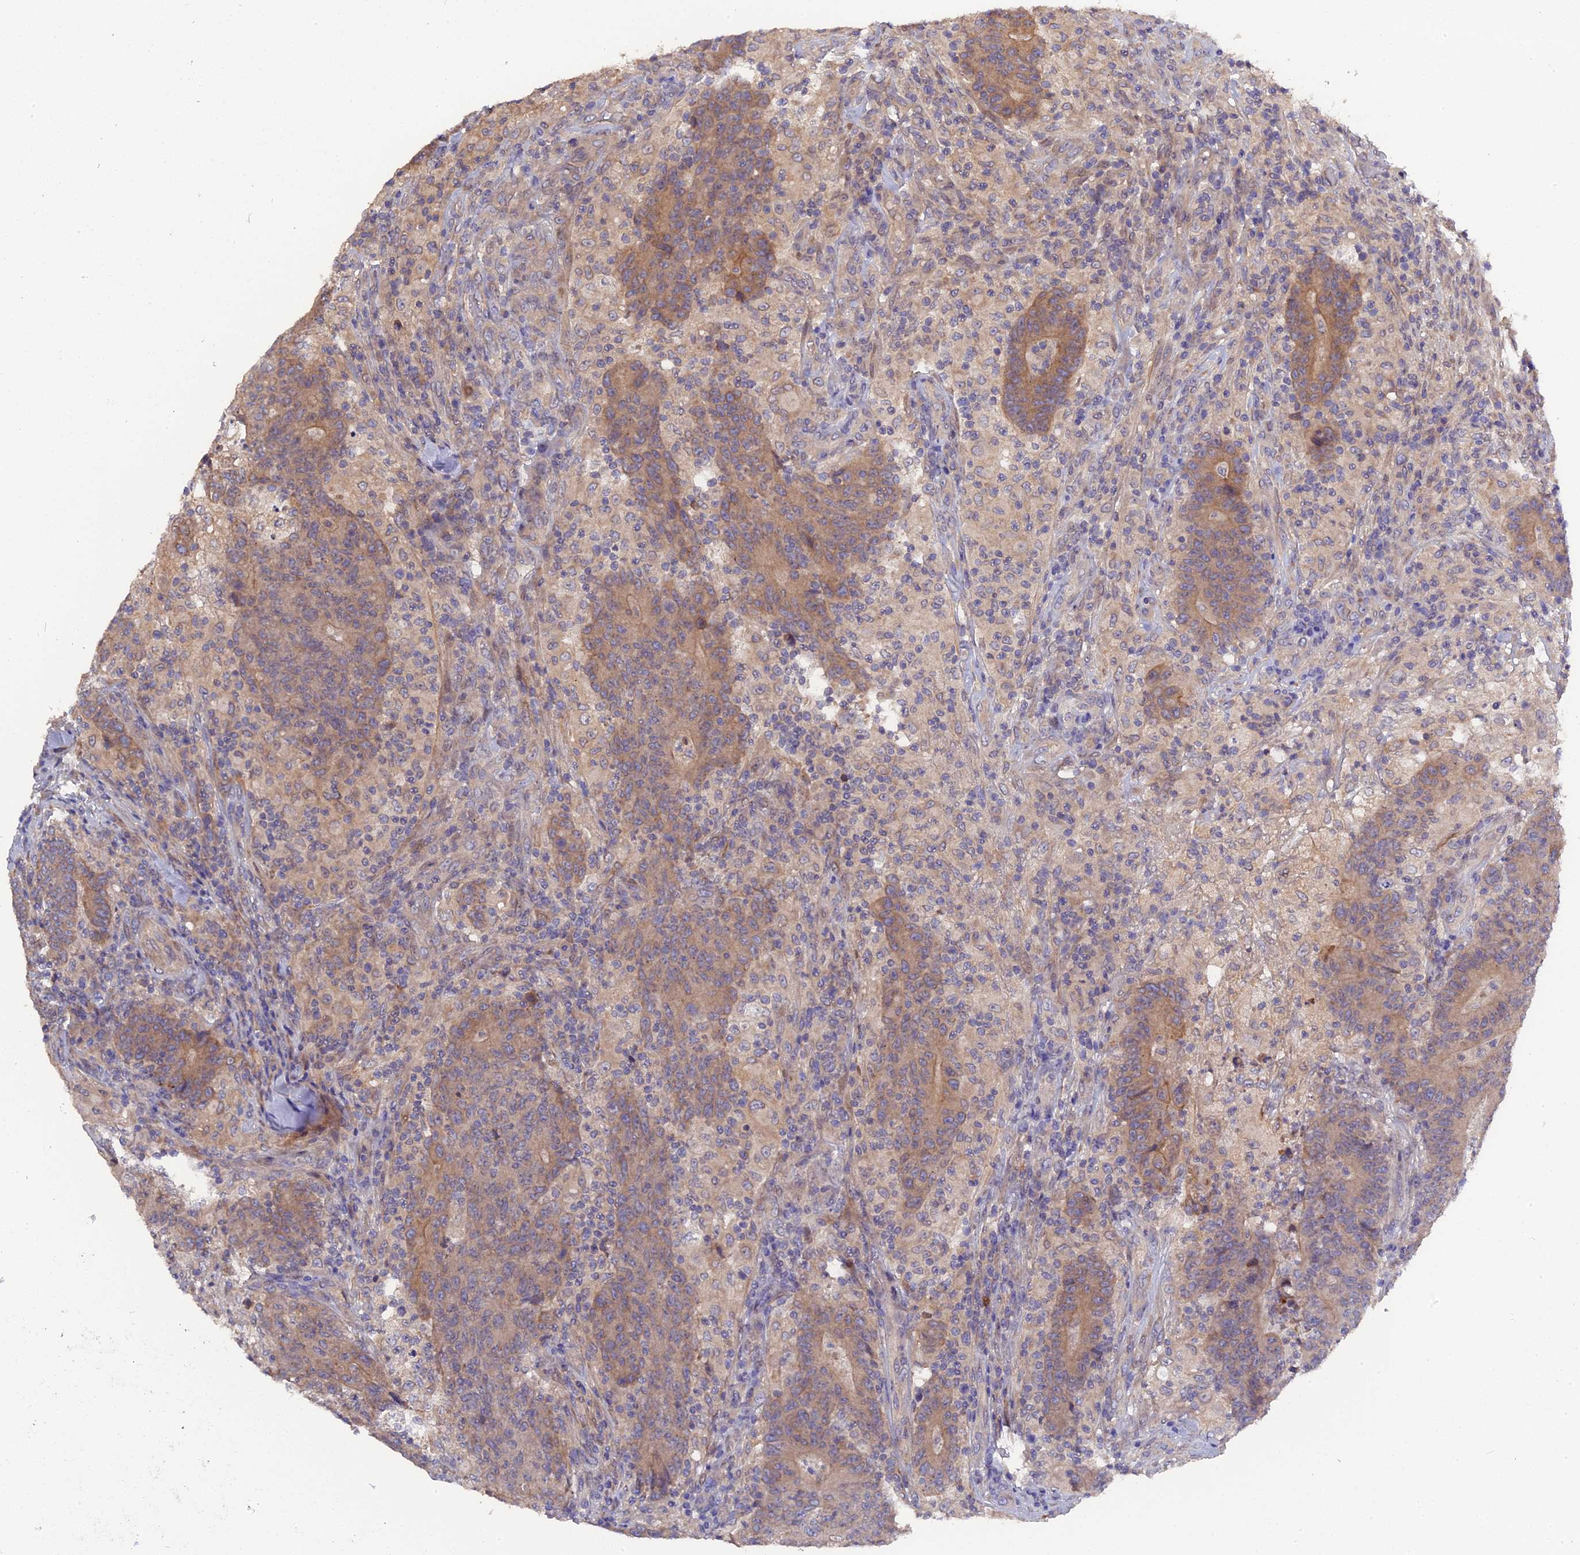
{"staining": {"intensity": "moderate", "quantity": "25%-75%", "location": "cytoplasmic/membranous"}, "tissue": "colorectal cancer", "cell_type": "Tumor cells", "image_type": "cancer", "snomed": [{"axis": "morphology", "description": "Adenocarcinoma, NOS"}, {"axis": "topography", "description": "Colon"}], "caption": "Colorectal cancer tissue displays moderate cytoplasmic/membranous expression in about 25%-75% of tumor cells", "gene": "ZCCHC2", "patient": {"sex": "female", "age": 75}}